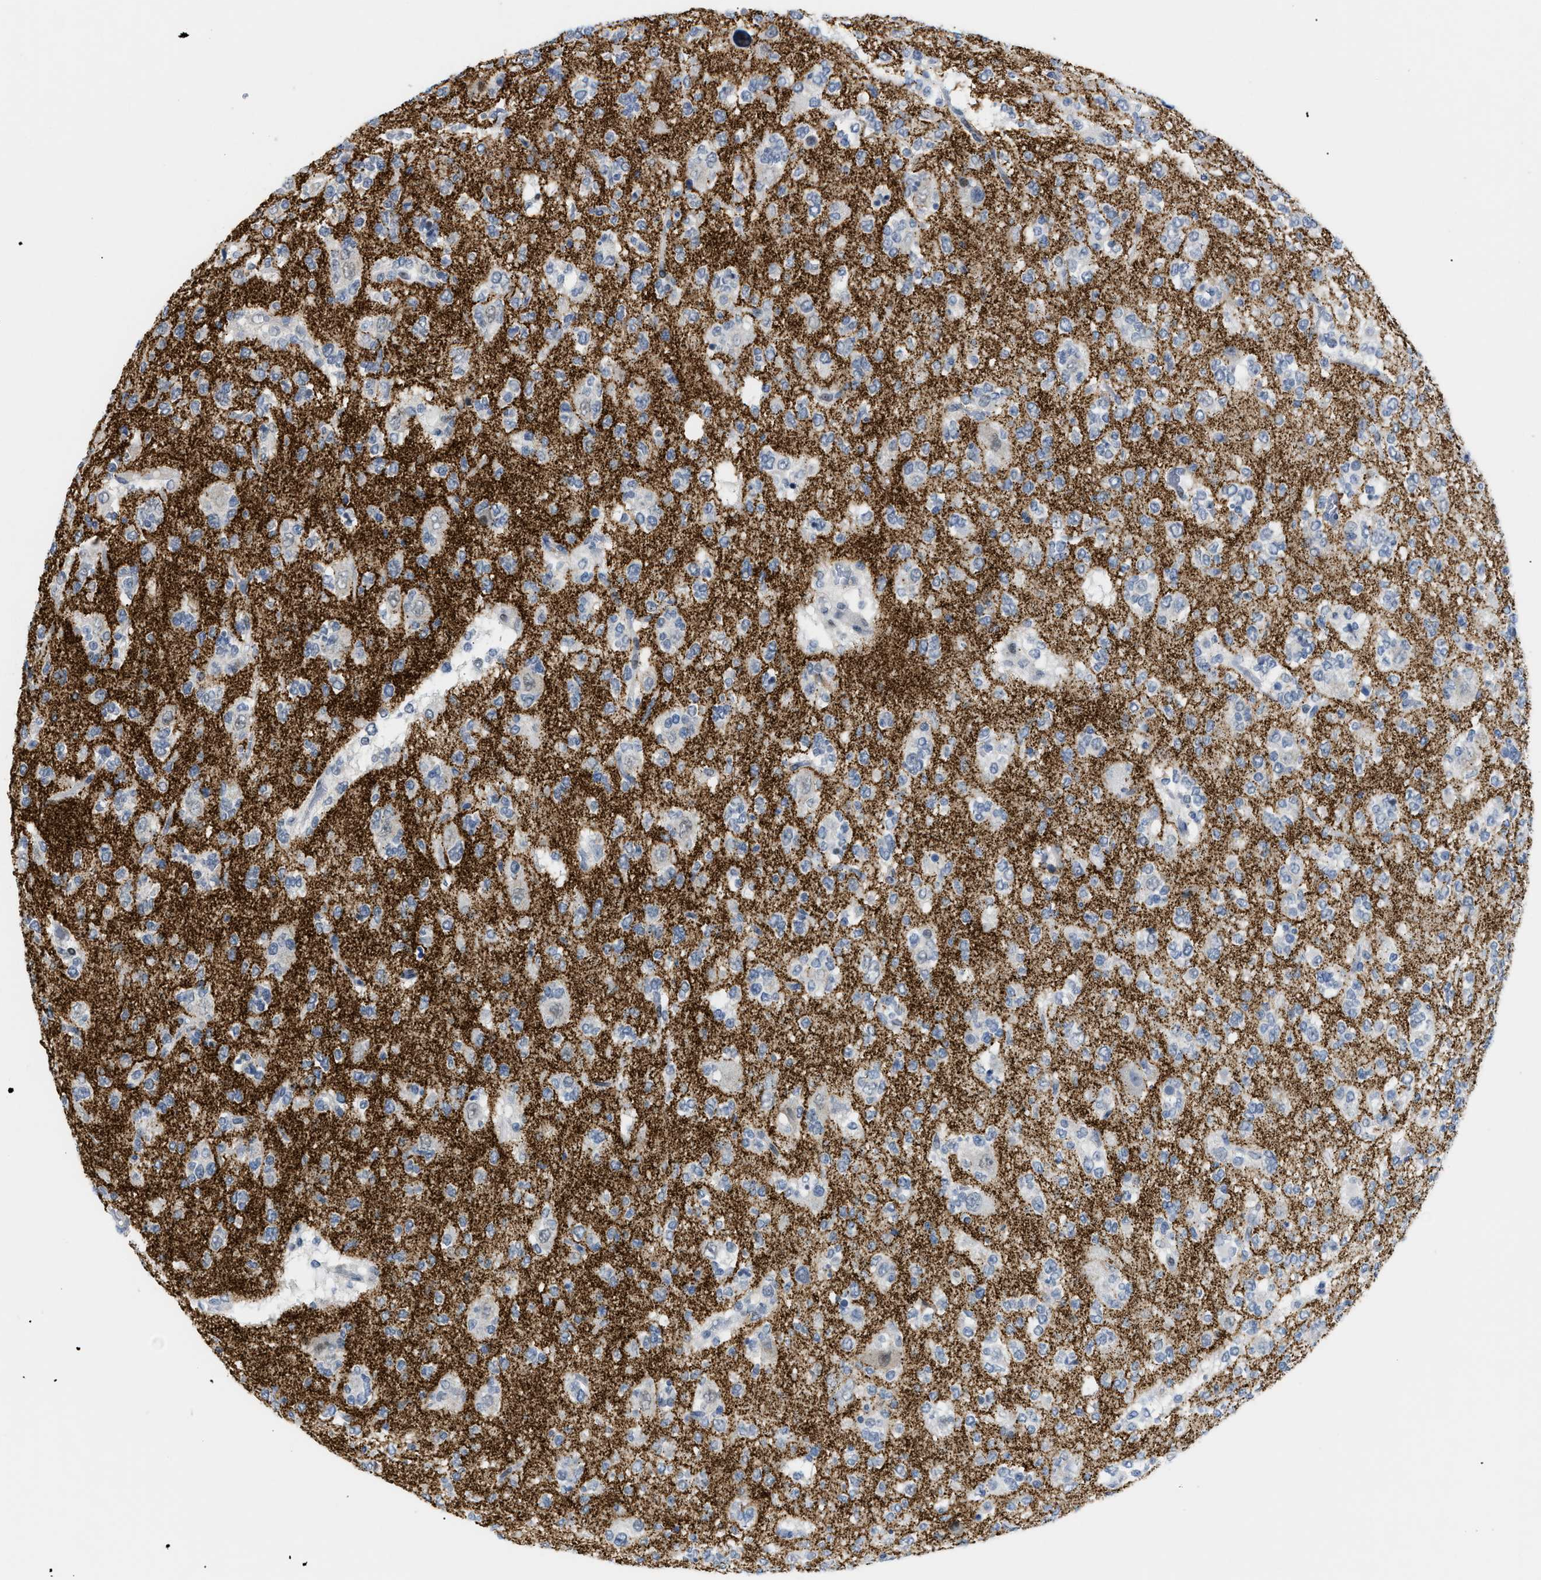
{"staining": {"intensity": "negative", "quantity": "none", "location": "none"}, "tissue": "glioma", "cell_type": "Tumor cells", "image_type": "cancer", "snomed": [{"axis": "morphology", "description": "Glioma, malignant, Low grade"}, {"axis": "topography", "description": "Brain"}], "caption": "DAB immunohistochemical staining of human glioma demonstrates no significant expression in tumor cells.", "gene": "MED1", "patient": {"sex": "male", "age": 38}}